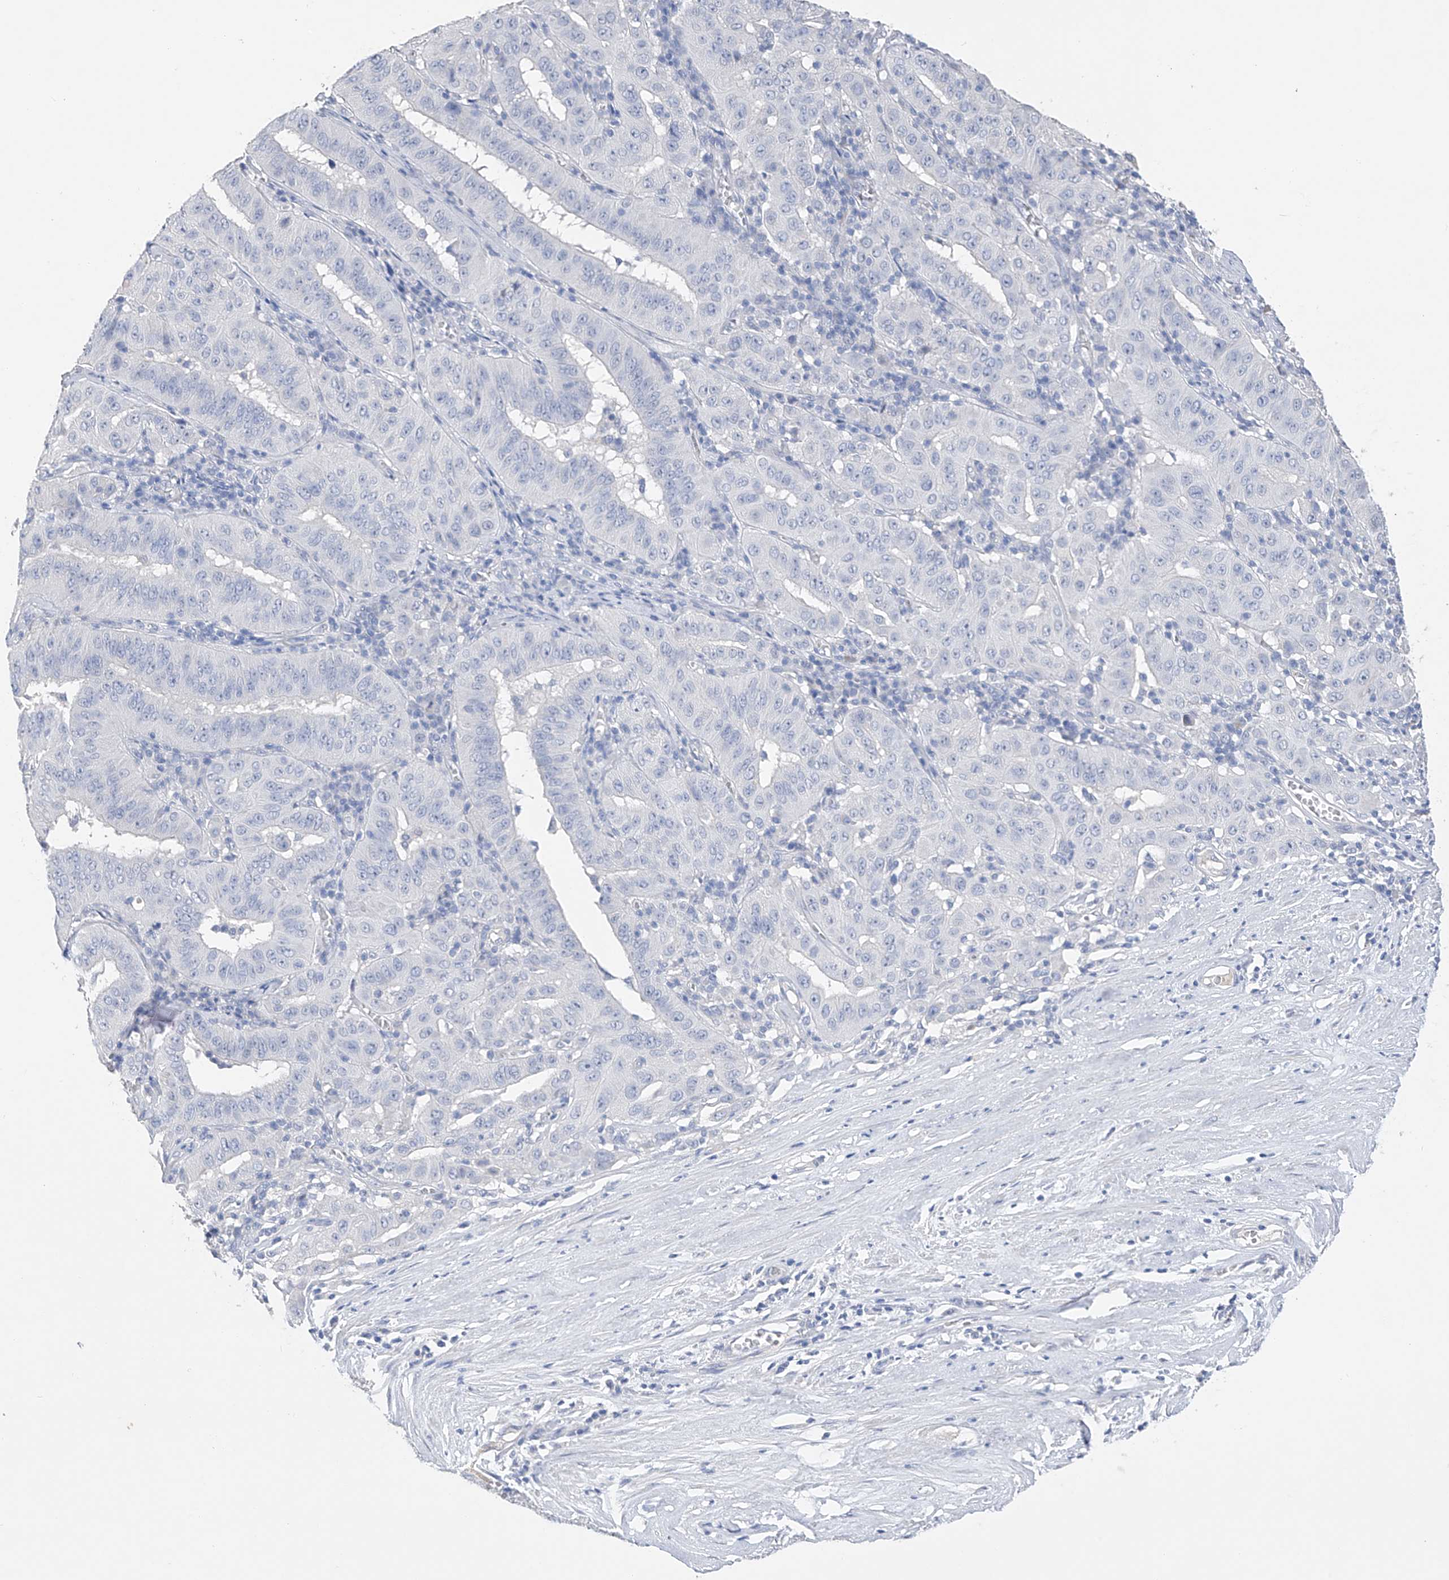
{"staining": {"intensity": "negative", "quantity": "none", "location": "none"}, "tissue": "pancreatic cancer", "cell_type": "Tumor cells", "image_type": "cancer", "snomed": [{"axis": "morphology", "description": "Adenocarcinoma, NOS"}, {"axis": "topography", "description": "Pancreas"}], "caption": "The histopathology image exhibits no significant positivity in tumor cells of adenocarcinoma (pancreatic).", "gene": "ADRA1A", "patient": {"sex": "male", "age": 63}}